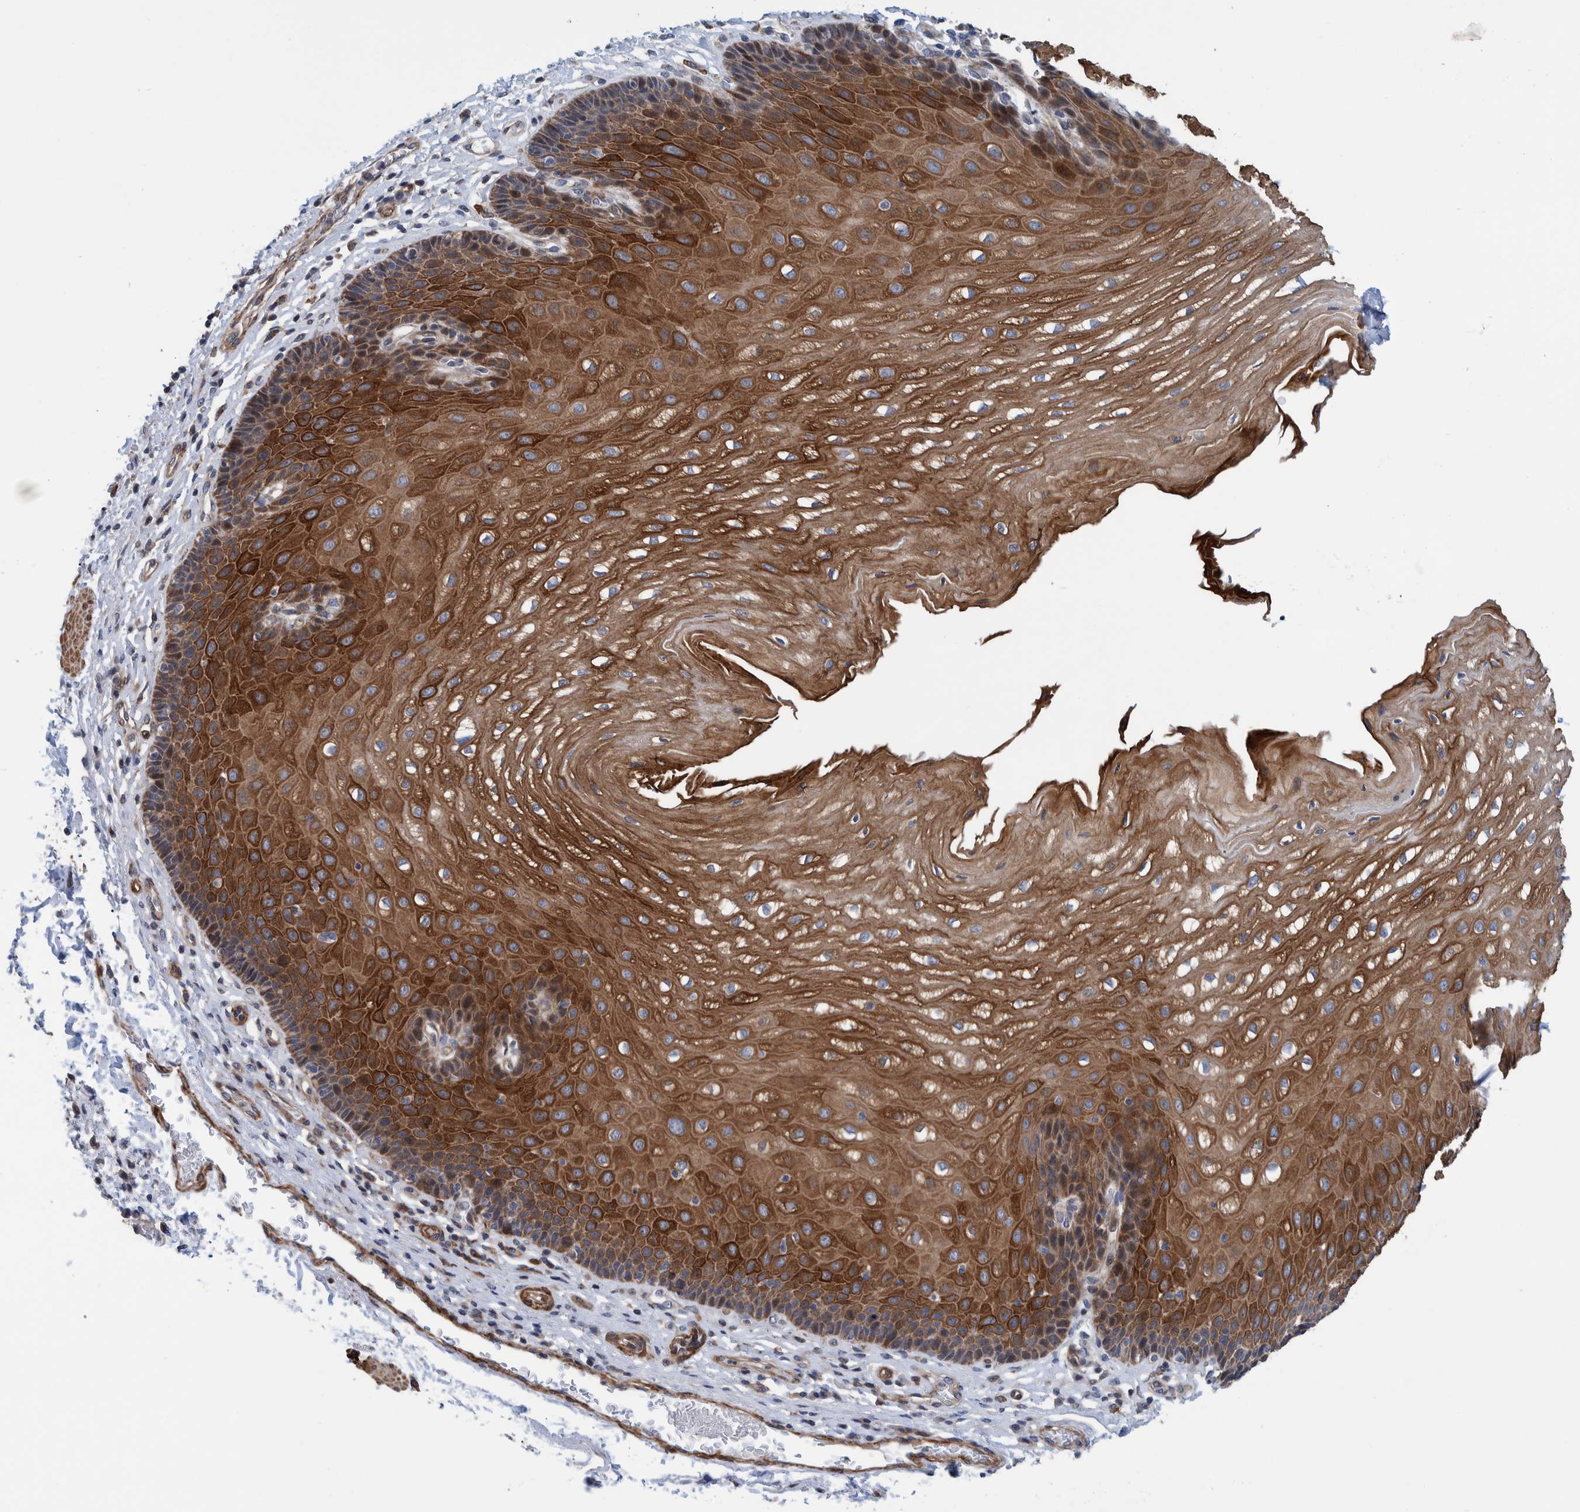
{"staining": {"intensity": "strong", "quantity": ">75%", "location": "cytoplasmic/membranous"}, "tissue": "esophagus", "cell_type": "Squamous epithelial cells", "image_type": "normal", "snomed": [{"axis": "morphology", "description": "Normal tissue, NOS"}, {"axis": "topography", "description": "Esophagus"}], "caption": "Immunohistochemical staining of normal human esophagus displays >75% levels of strong cytoplasmic/membranous protein expression in about >75% of squamous epithelial cells.", "gene": "MKS1", "patient": {"sex": "male", "age": 54}}